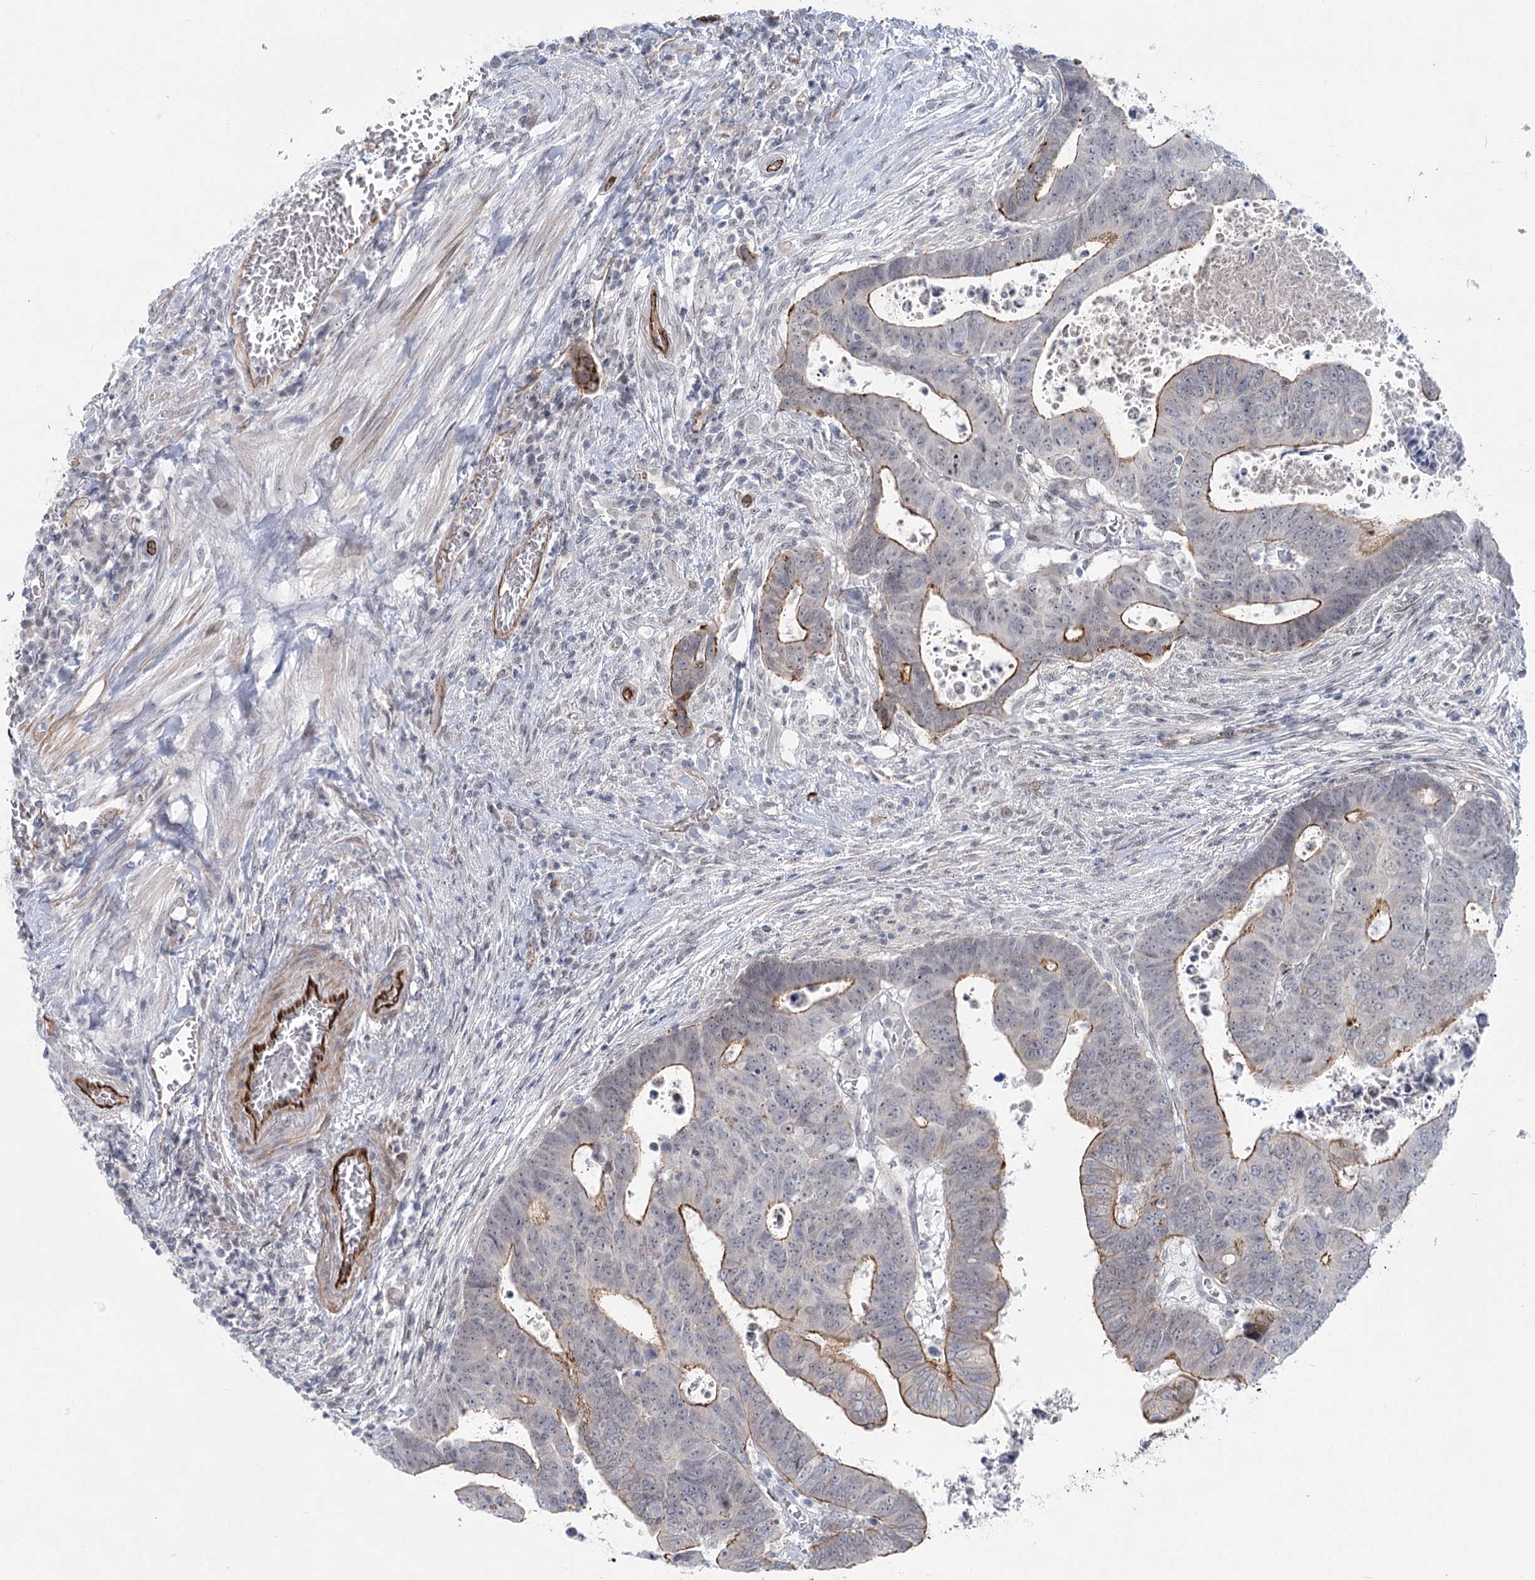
{"staining": {"intensity": "moderate", "quantity": "25%-75%", "location": "cytoplasmic/membranous"}, "tissue": "colorectal cancer", "cell_type": "Tumor cells", "image_type": "cancer", "snomed": [{"axis": "morphology", "description": "Normal tissue, NOS"}, {"axis": "morphology", "description": "Adenocarcinoma, NOS"}, {"axis": "topography", "description": "Rectum"}], "caption": "An image of colorectal cancer (adenocarcinoma) stained for a protein displays moderate cytoplasmic/membranous brown staining in tumor cells.", "gene": "ABHD8", "patient": {"sex": "female", "age": 65}}